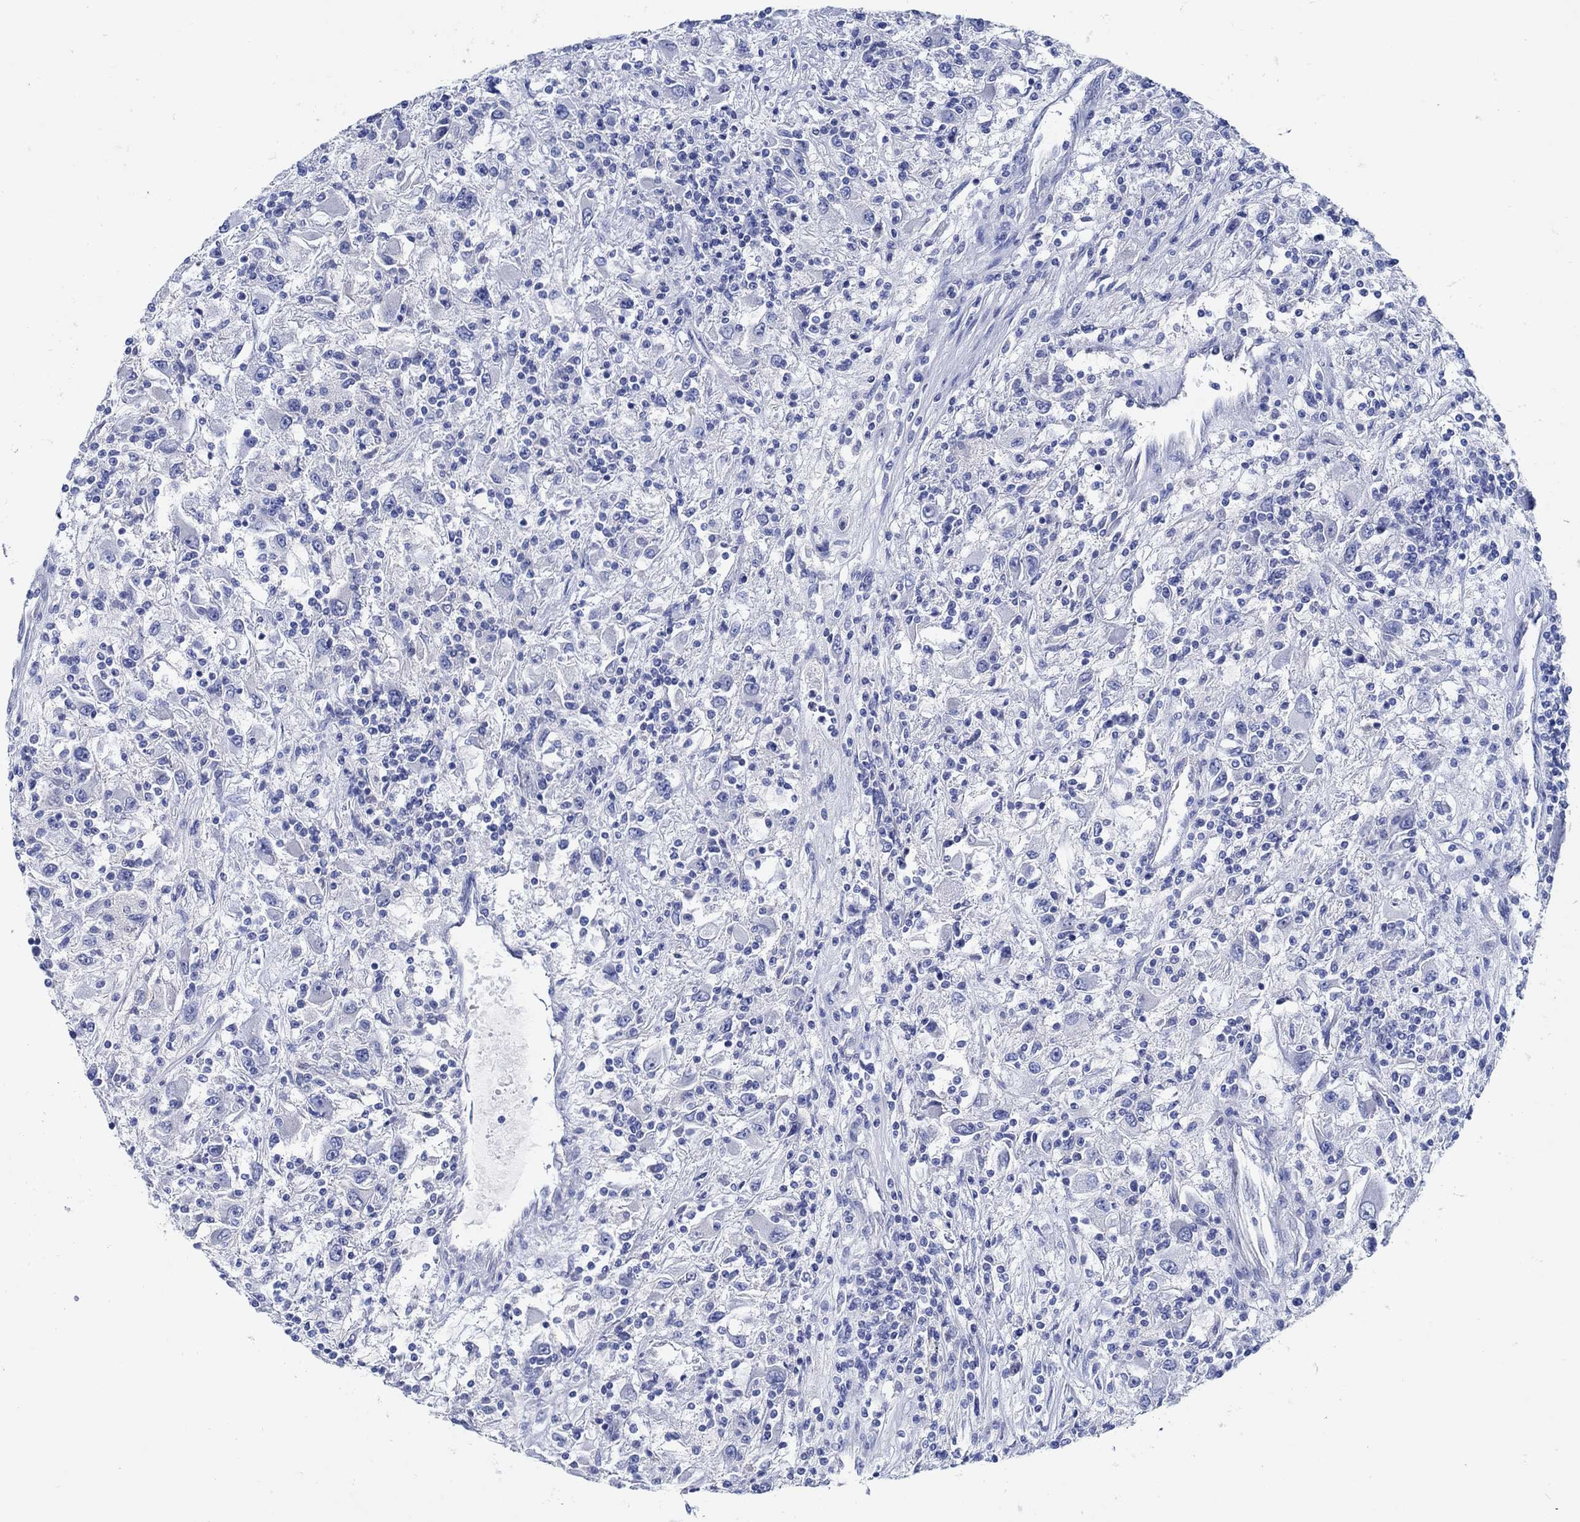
{"staining": {"intensity": "negative", "quantity": "none", "location": "none"}, "tissue": "renal cancer", "cell_type": "Tumor cells", "image_type": "cancer", "snomed": [{"axis": "morphology", "description": "Adenocarcinoma, NOS"}, {"axis": "topography", "description": "Kidney"}], "caption": "Renal adenocarcinoma stained for a protein using IHC displays no positivity tumor cells.", "gene": "PAX9", "patient": {"sex": "female", "age": 67}}